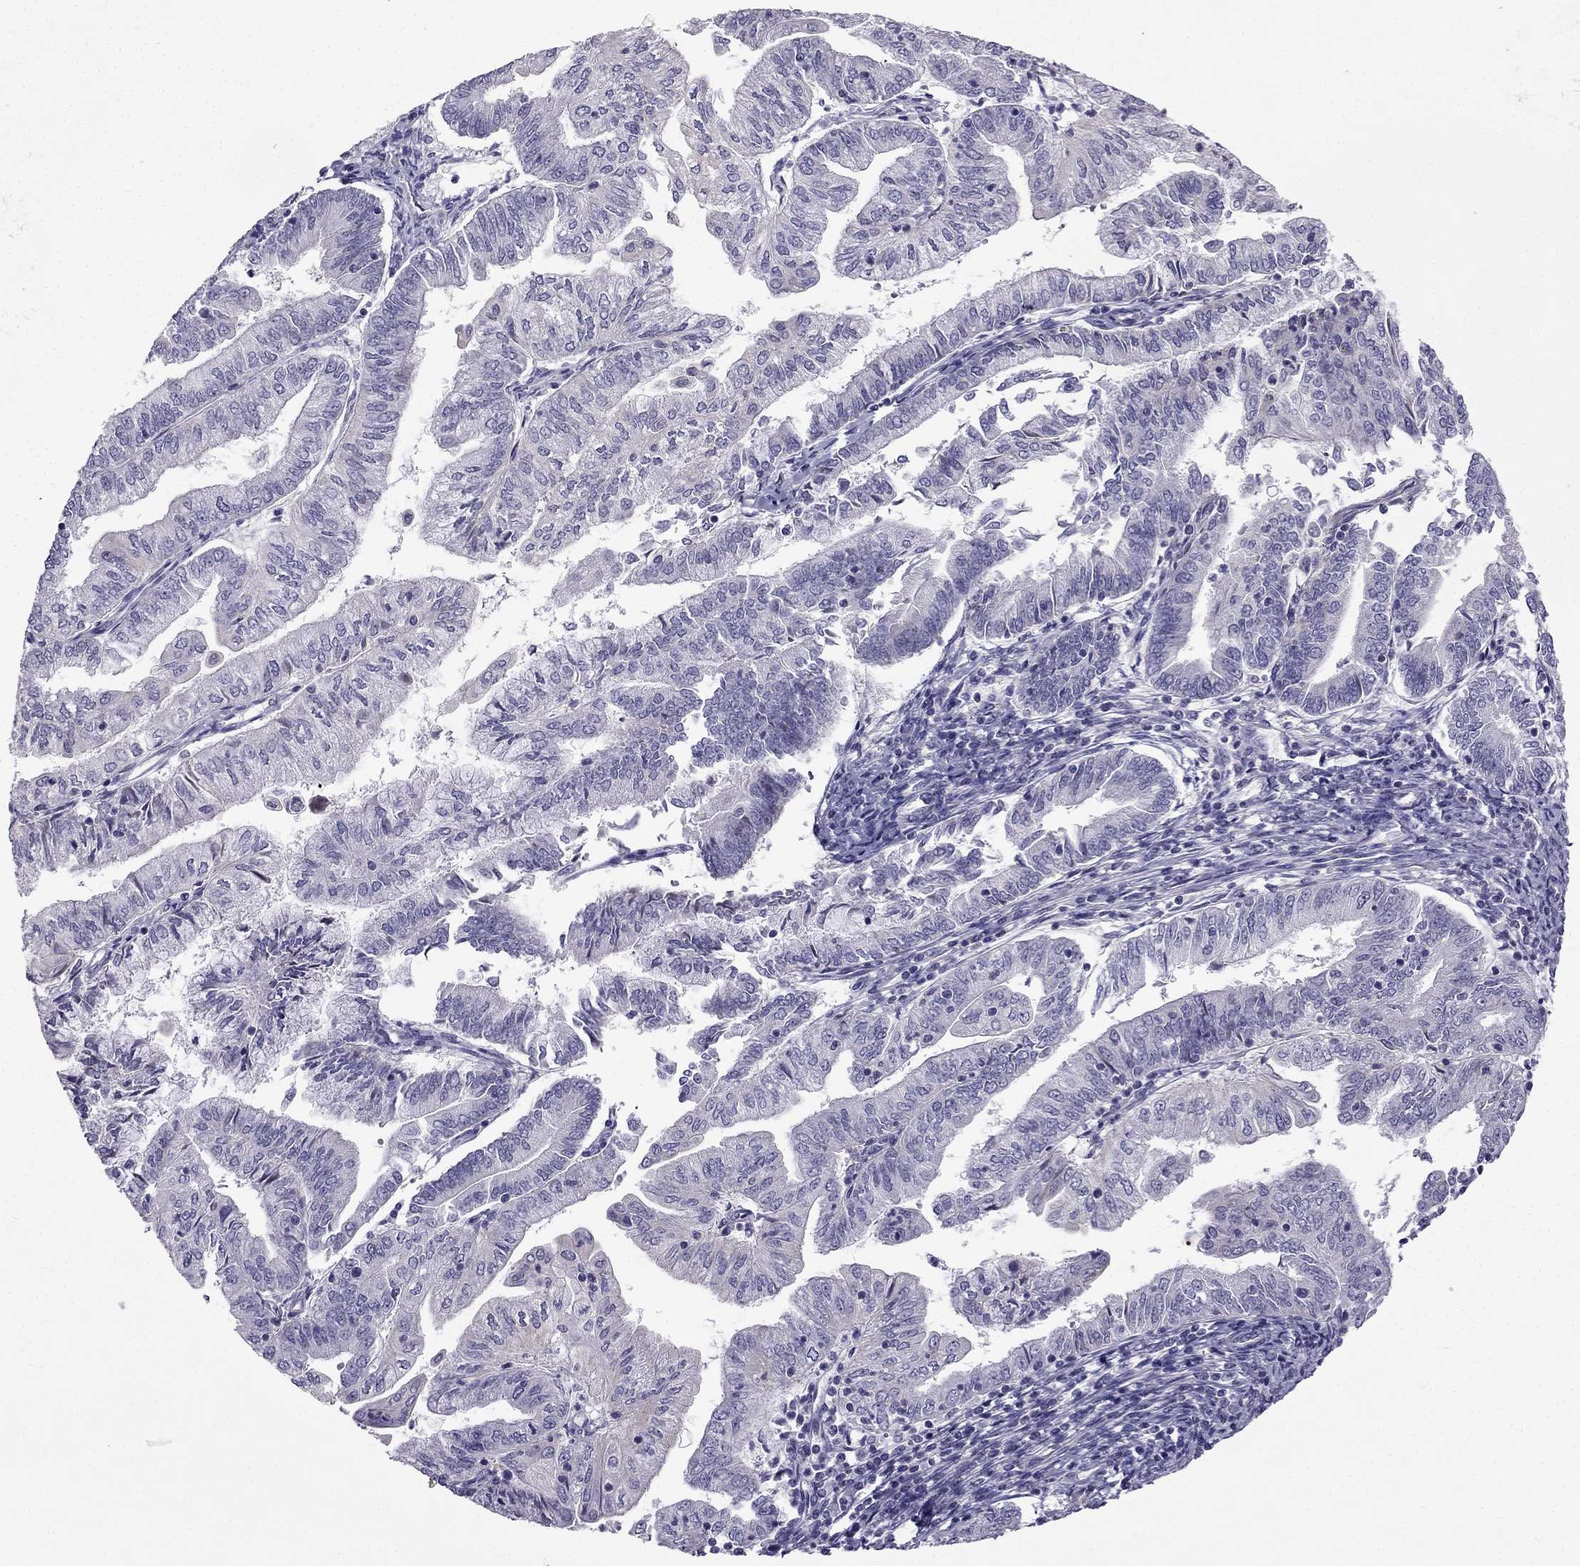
{"staining": {"intensity": "negative", "quantity": "none", "location": "none"}, "tissue": "endometrial cancer", "cell_type": "Tumor cells", "image_type": "cancer", "snomed": [{"axis": "morphology", "description": "Adenocarcinoma, NOS"}, {"axis": "topography", "description": "Endometrium"}], "caption": "Photomicrograph shows no significant protein positivity in tumor cells of endometrial cancer.", "gene": "SYT5", "patient": {"sex": "female", "age": 55}}